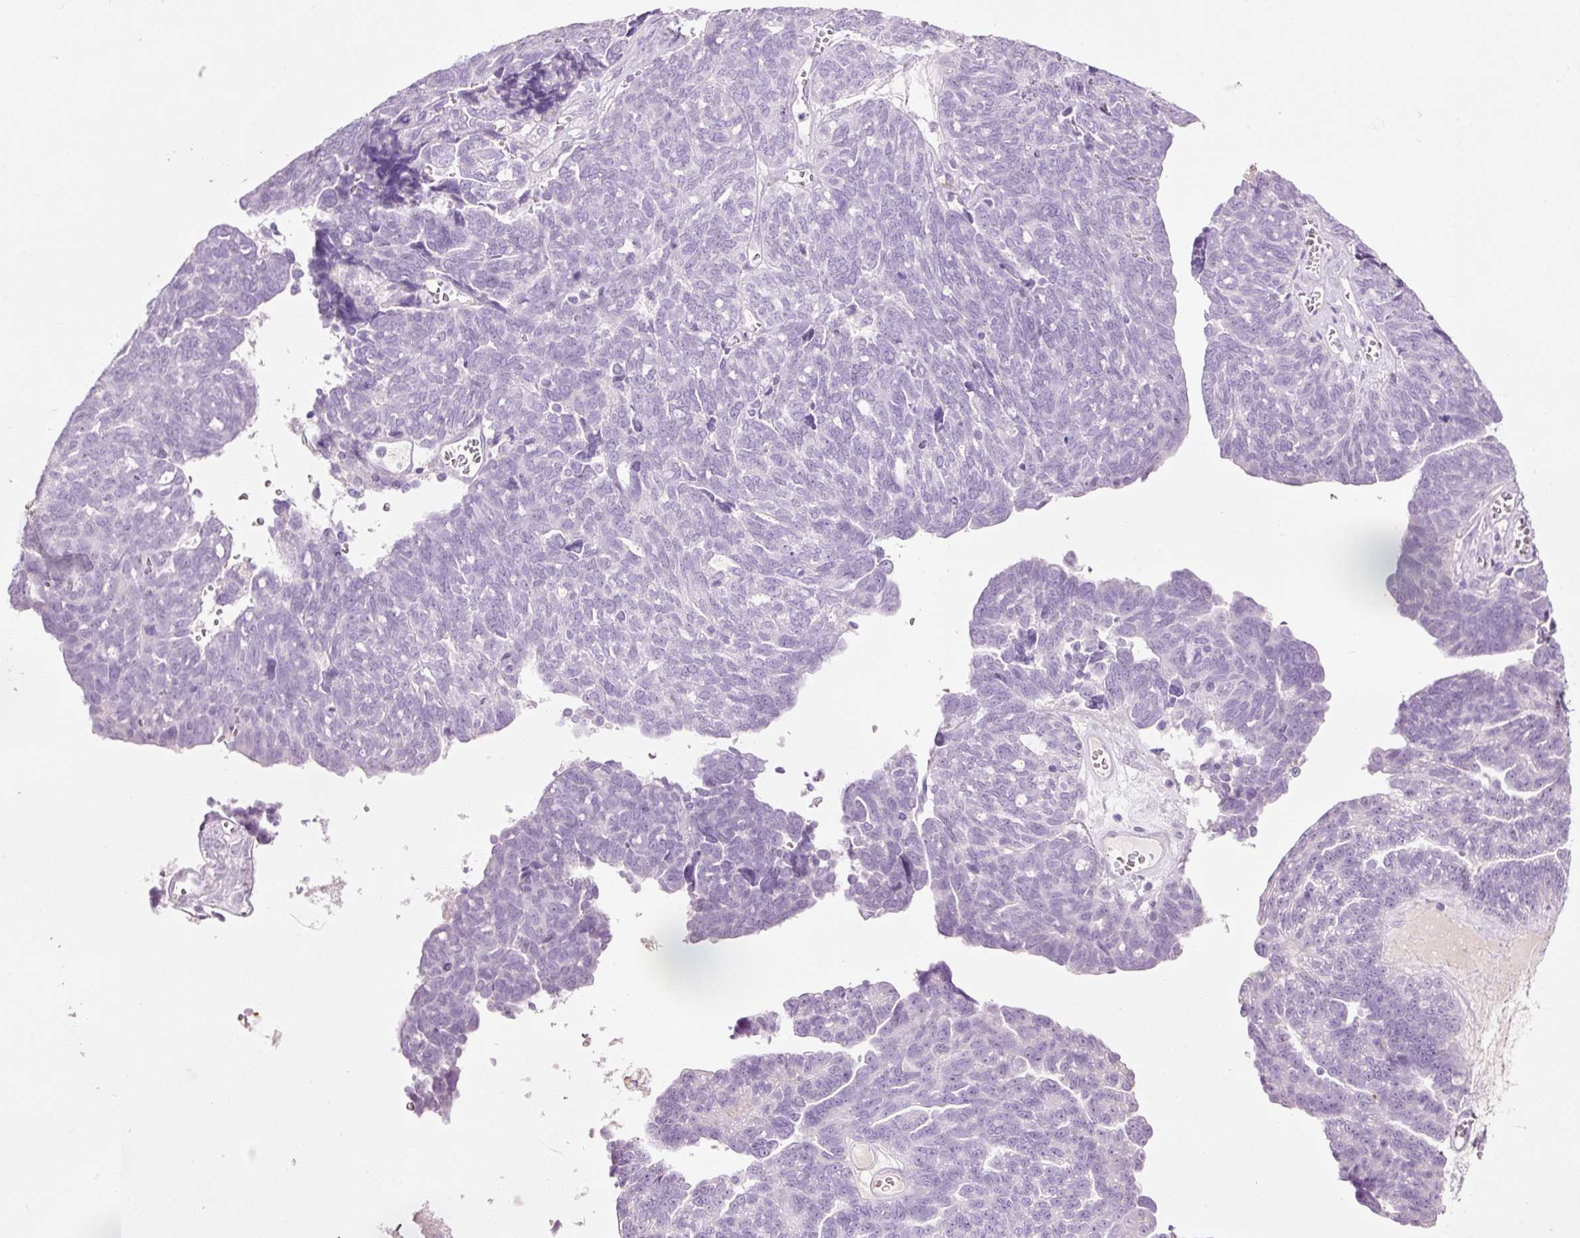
{"staining": {"intensity": "negative", "quantity": "none", "location": "none"}, "tissue": "ovarian cancer", "cell_type": "Tumor cells", "image_type": "cancer", "snomed": [{"axis": "morphology", "description": "Cystadenocarcinoma, serous, NOS"}, {"axis": "topography", "description": "Ovary"}], "caption": "There is no significant positivity in tumor cells of serous cystadenocarcinoma (ovarian). Brightfield microscopy of IHC stained with DAB (brown) and hematoxylin (blue), captured at high magnification.", "gene": "MFAP4", "patient": {"sex": "female", "age": 79}}